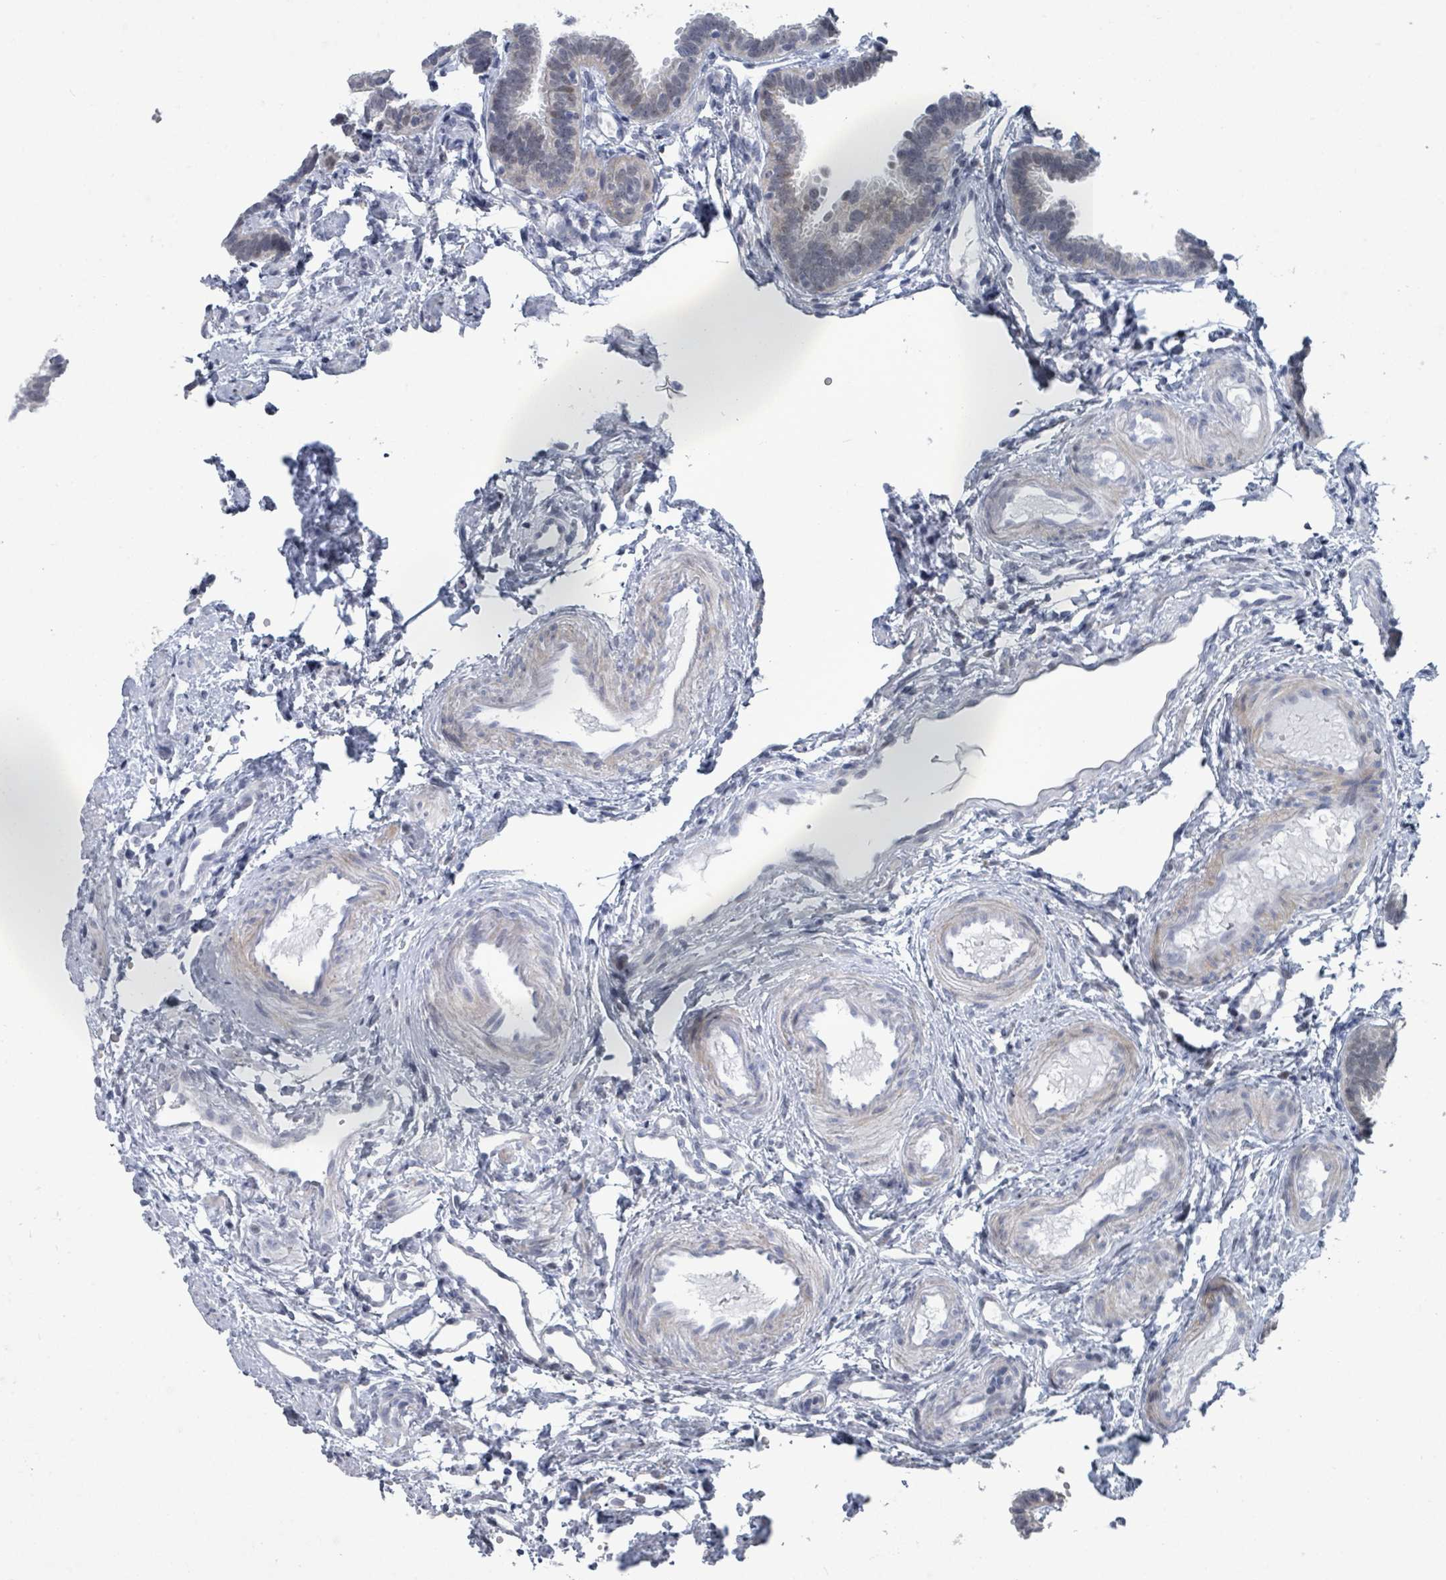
{"staining": {"intensity": "weak", "quantity": "25%-75%", "location": "nuclear"}, "tissue": "fallopian tube", "cell_type": "Glandular cells", "image_type": "normal", "snomed": [{"axis": "morphology", "description": "Normal tissue, NOS"}, {"axis": "topography", "description": "Fallopian tube"}], "caption": "DAB (3,3'-diaminobenzidine) immunohistochemical staining of normal fallopian tube demonstrates weak nuclear protein expression in about 25%-75% of glandular cells.", "gene": "CT45A10", "patient": {"sex": "female", "age": 37}}